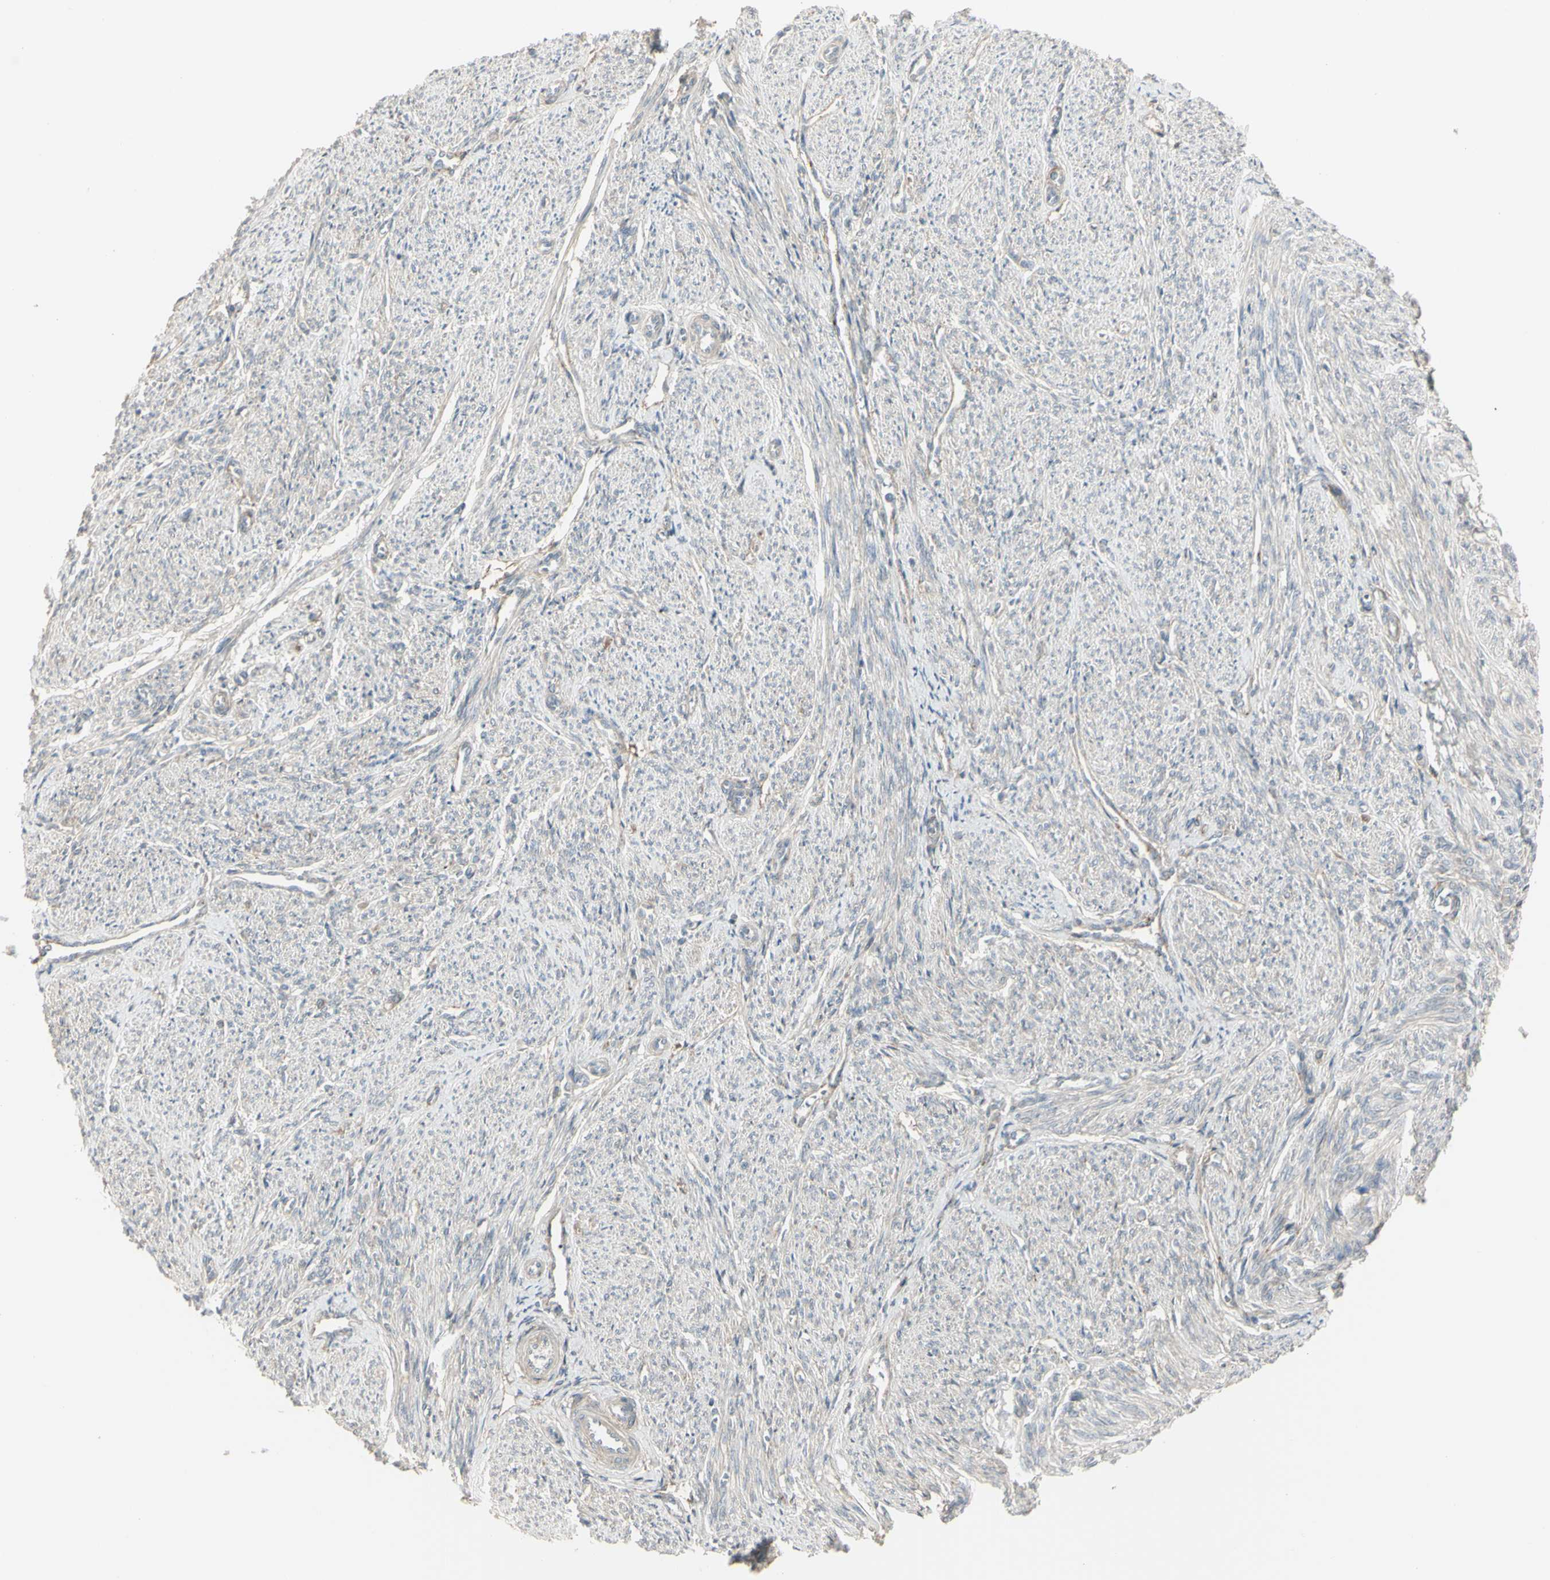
{"staining": {"intensity": "weak", "quantity": "25%-75%", "location": "cytoplasmic/membranous"}, "tissue": "smooth muscle", "cell_type": "Smooth muscle cells", "image_type": "normal", "snomed": [{"axis": "morphology", "description": "Normal tissue, NOS"}, {"axis": "topography", "description": "Smooth muscle"}], "caption": "Smooth muscle stained with immunohistochemistry (IHC) reveals weak cytoplasmic/membranous expression in about 25%-75% of smooth muscle cells. (Stains: DAB in brown, nuclei in blue, Microscopy: brightfield microscopy at high magnification).", "gene": "CD276", "patient": {"sex": "female", "age": 65}}